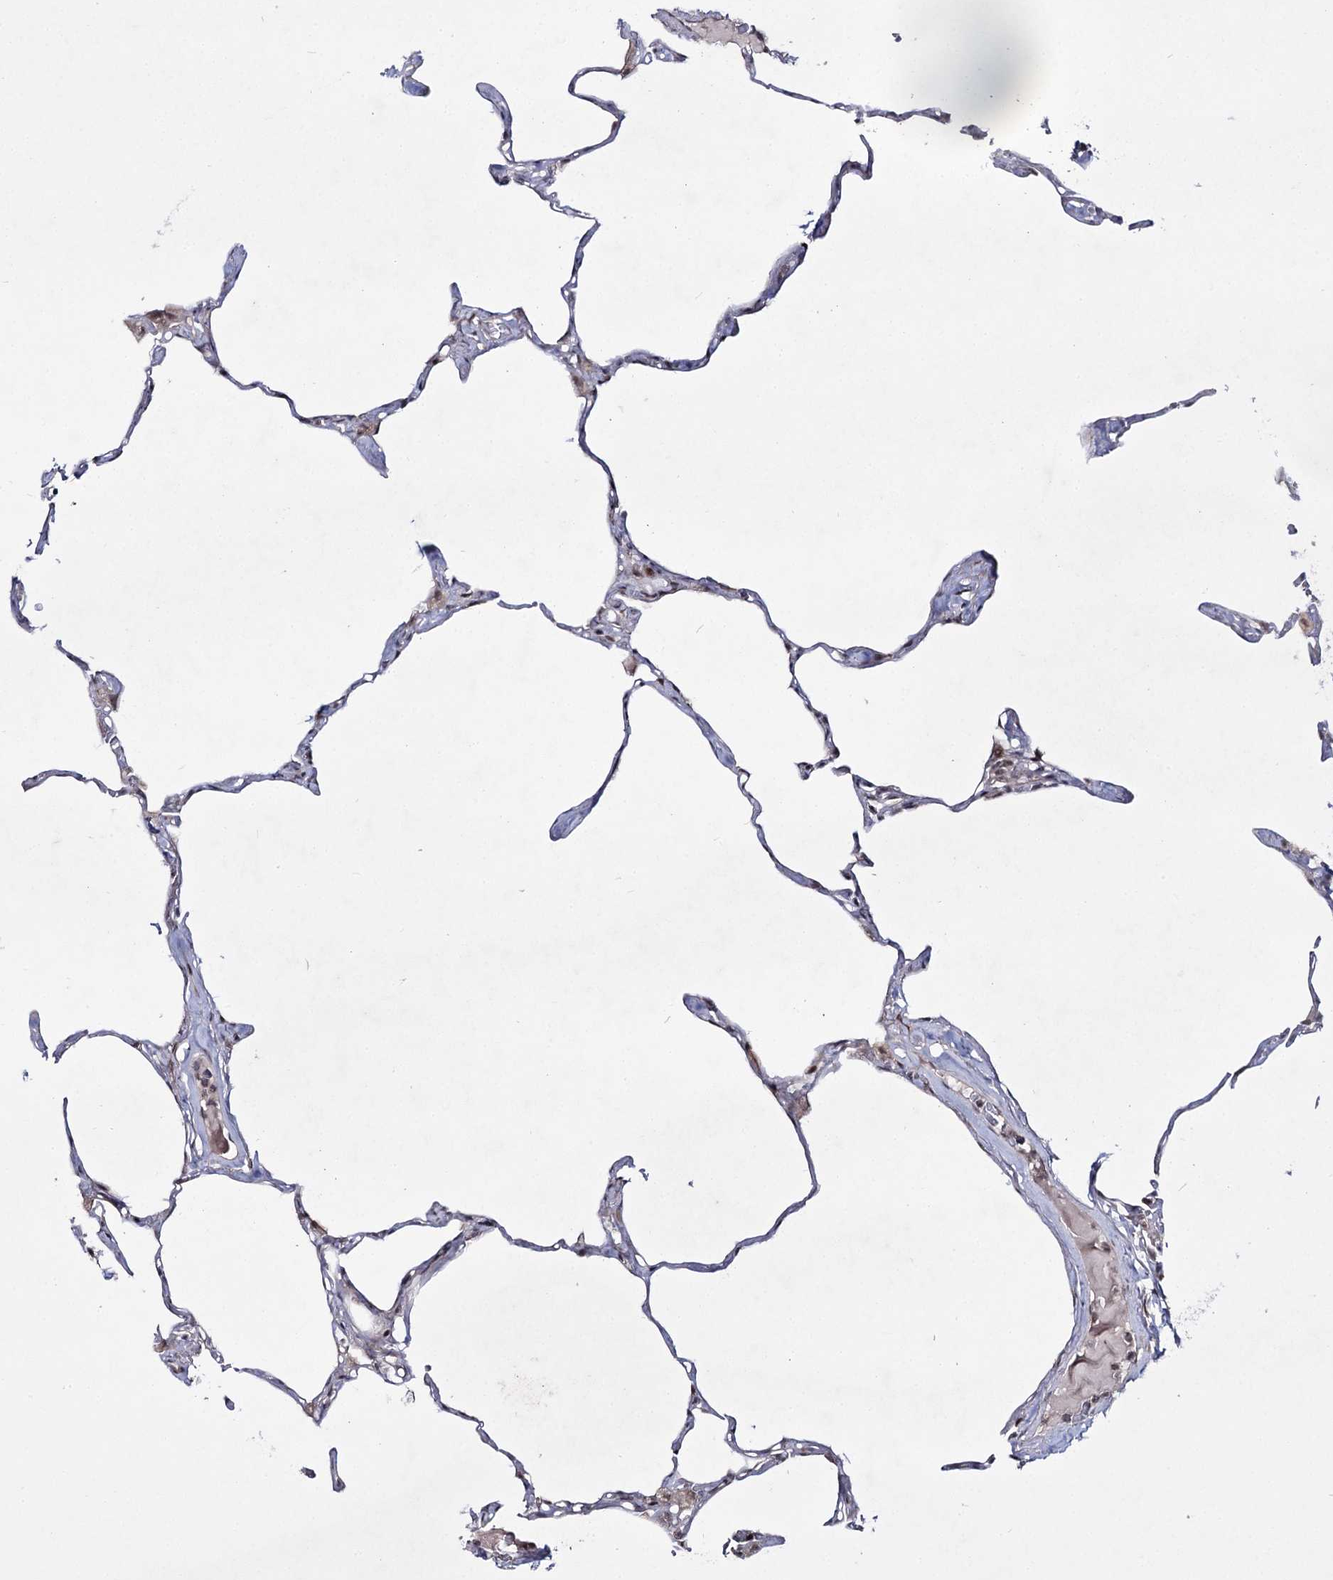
{"staining": {"intensity": "weak", "quantity": "<25%", "location": "nuclear"}, "tissue": "lung", "cell_type": "Alveolar cells", "image_type": "normal", "snomed": [{"axis": "morphology", "description": "Normal tissue, NOS"}, {"axis": "topography", "description": "Lung"}], "caption": "Protein analysis of normal lung demonstrates no significant expression in alveolar cells.", "gene": "HOXC11", "patient": {"sex": "male", "age": 65}}